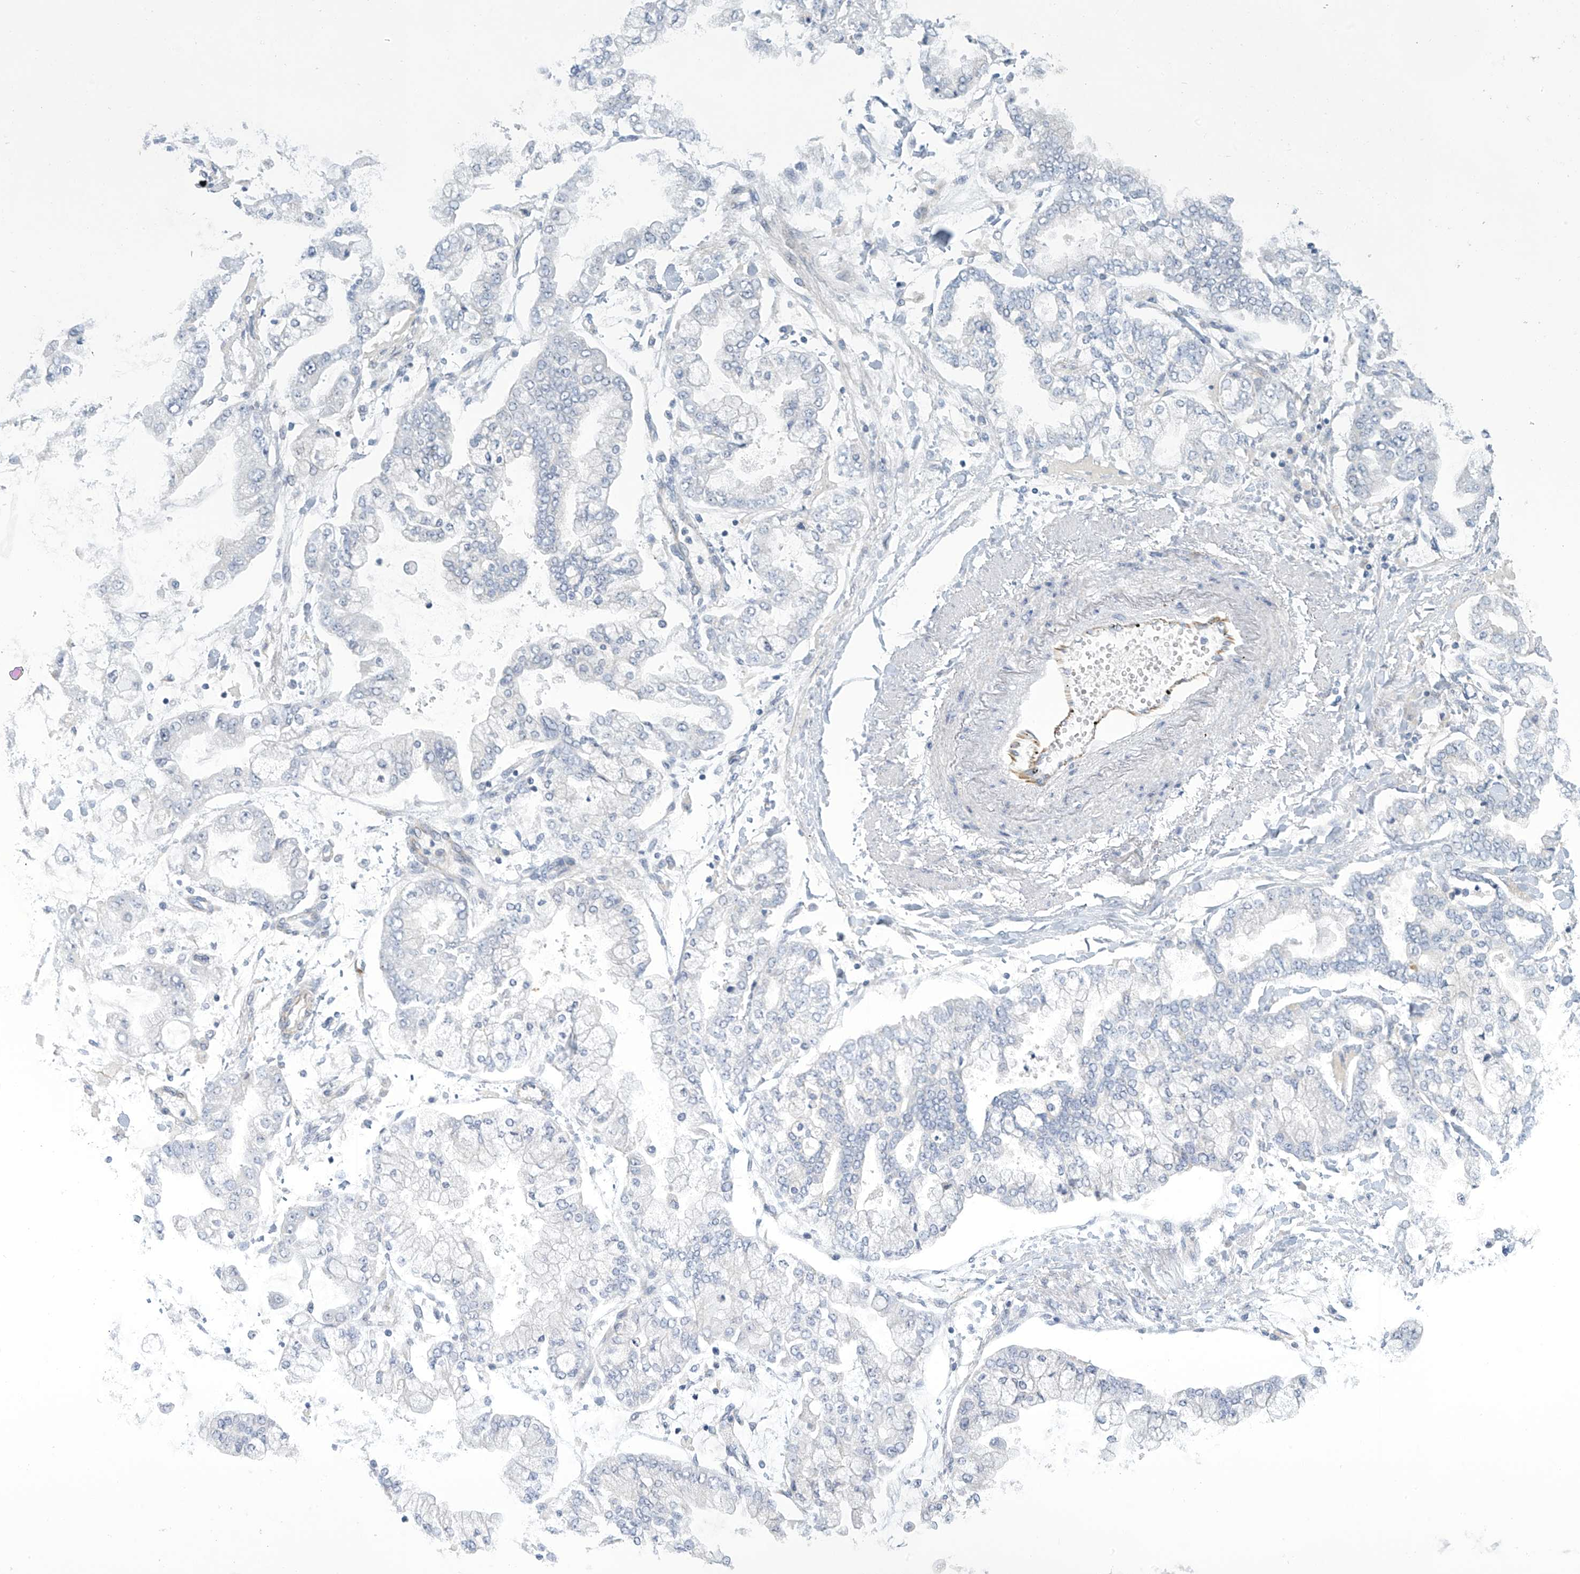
{"staining": {"intensity": "negative", "quantity": "none", "location": "none"}, "tissue": "stomach cancer", "cell_type": "Tumor cells", "image_type": "cancer", "snomed": [{"axis": "morphology", "description": "Normal tissue, NOS"}, {"axis": "morphology", "description": "Adenocarcinoma, NOS"}, {"axis": "topography", "description": "Stomach"}], "caption": "IHC histopathology image of neoplastic tissue: stomach cancer stained with DAB (3,3'-diaminobenzidine) demonstrates no significant protein expression in tumor cells. (DAB (3,3'-diaminobenzidine) immunohistochemistry (IHC) visualized using brightfield microscopy, high magnification).", "gene": "SLC6A12", "patient": {"sex": "male", "age": 82}}